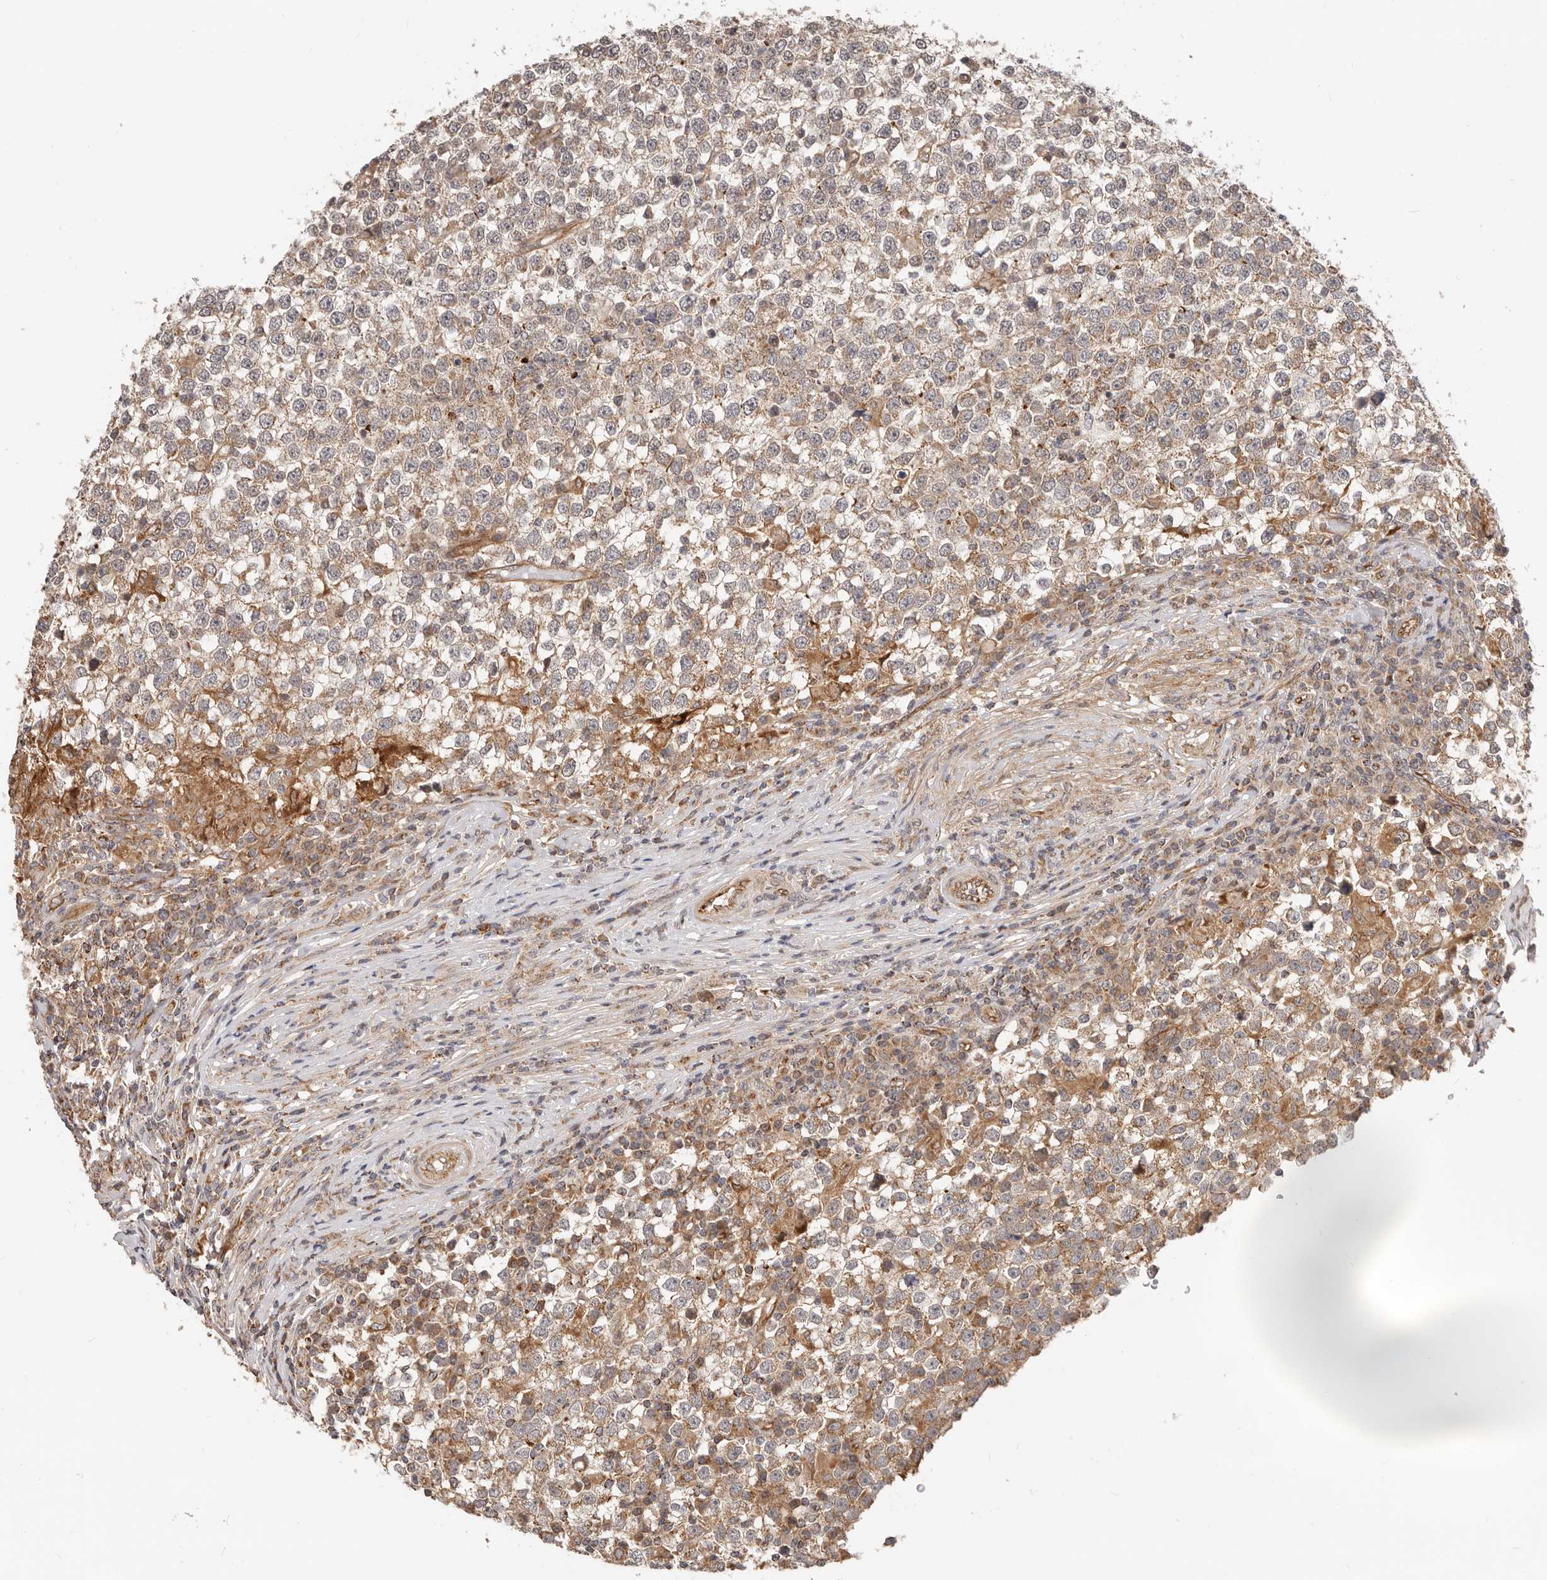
{"staining": {"intensity": "weak", "quantity": ">75%", "location": "cytoplasmic/membranous"}, "tissue": "testis cancer", "cell_type": "Tumor cells", "image_type": "cancer", "snomed": [{"axis": "morphology", "description": "Seminoma, NOS"}, {"axis": "topography", "description": "Testis"}], "caption": "A photomicrograph showing weak cytoplasmic/membranous positivity in approximately >75% of tumor cells in seminoma (testis), as visualized by brown immunohistochemical staining.", "gene": "USP49", "patient": {"sex": "male", "age": 65}}